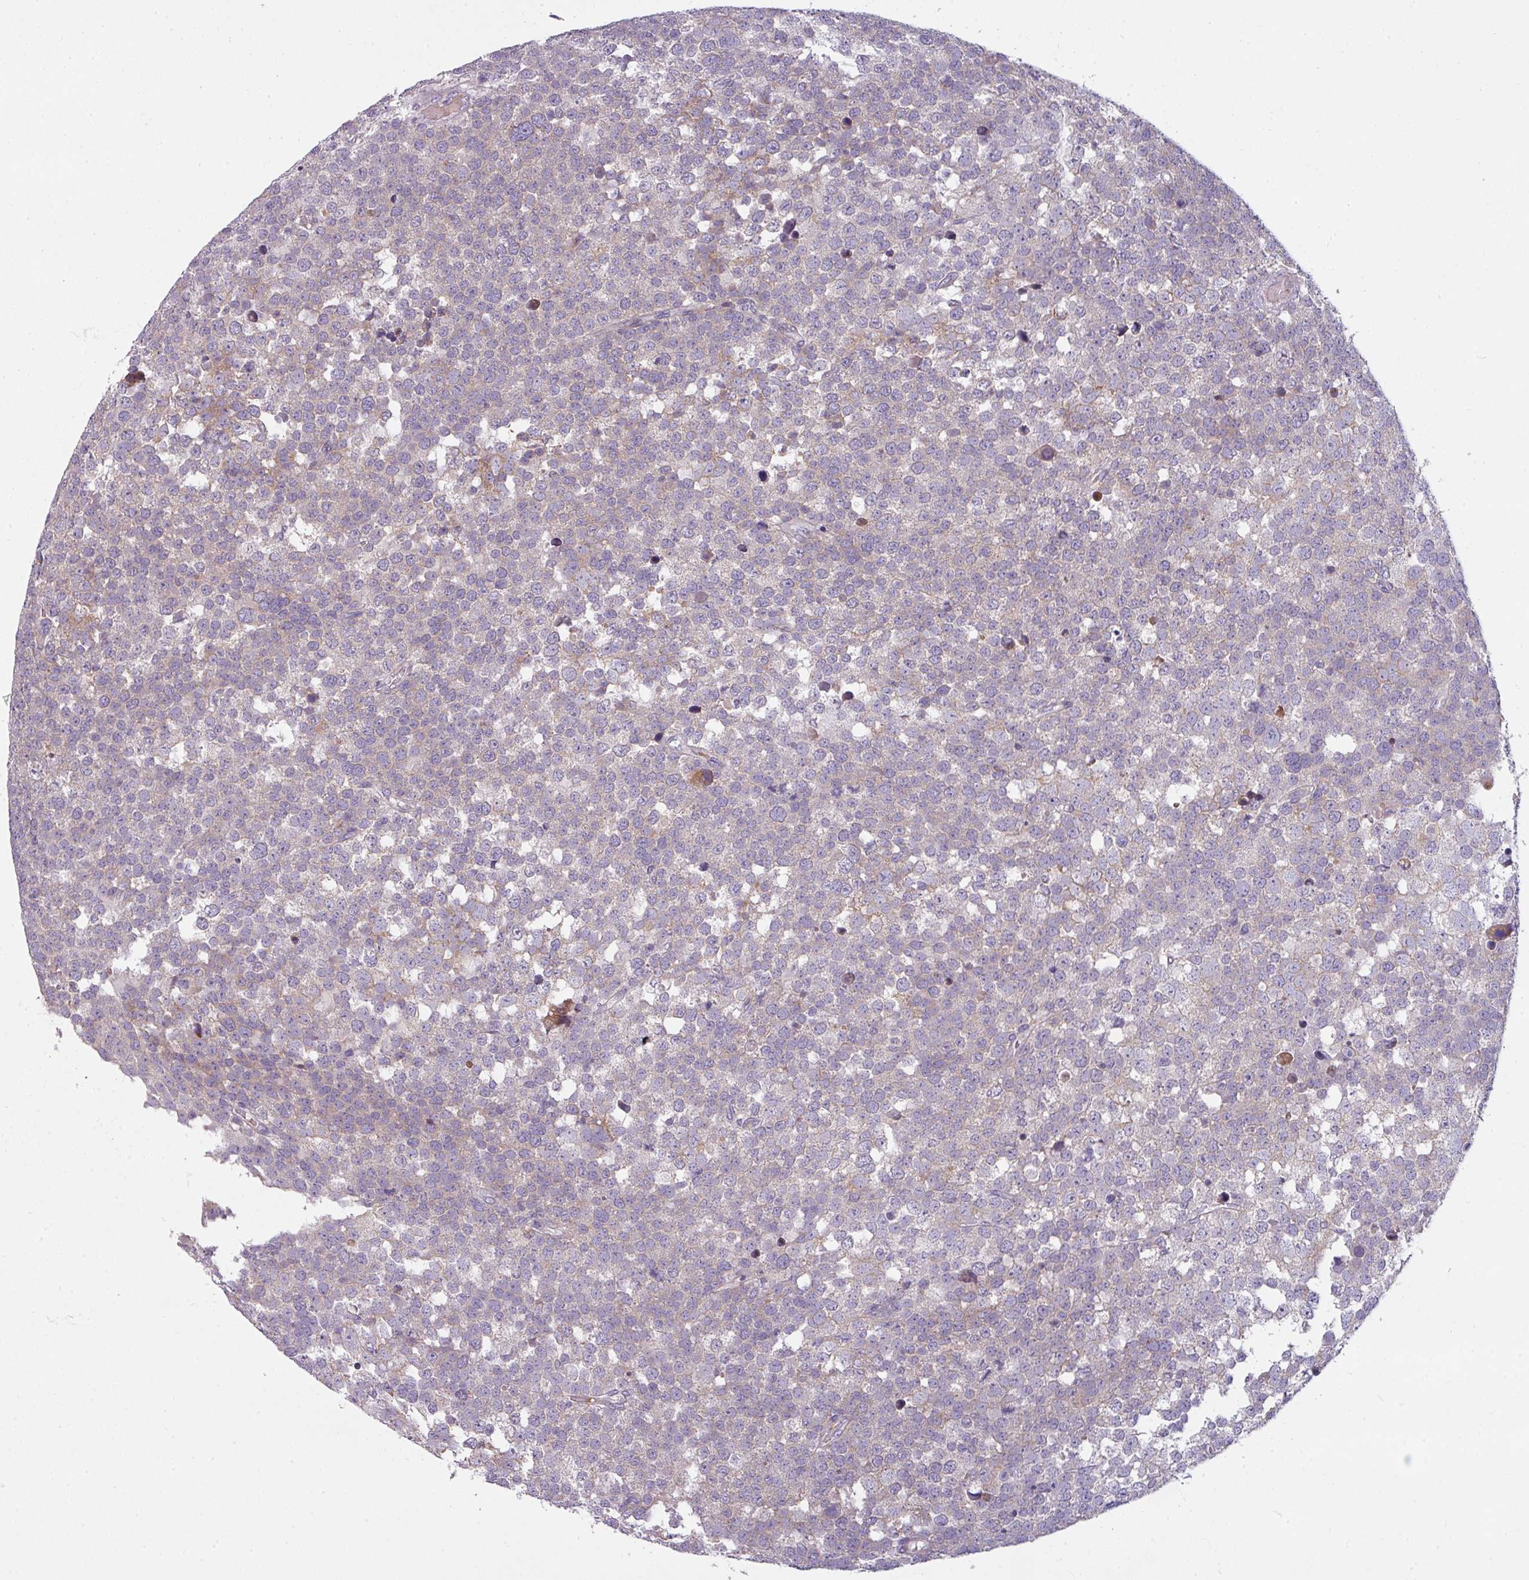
{"staining": {"intensity": "weak", "quantity": "<25%", "location": "cytoplasmic/membranous"}, "tissue": "testis cancer", "cell_type": "Tumor cells", "image_type": "cancer", "snomed": [{"axis": "morphology", "description": "Seminoma, NOS"}, {"axis": "topography", "description": "Testis"}], "caption": "This is an immunohistochemistry (IHC) histopathology image of human testis cancer (seminoma). There is no expression in tumor cells.", "gene": "C2orf68", "patient": {"sex": "male", "age": 71}}